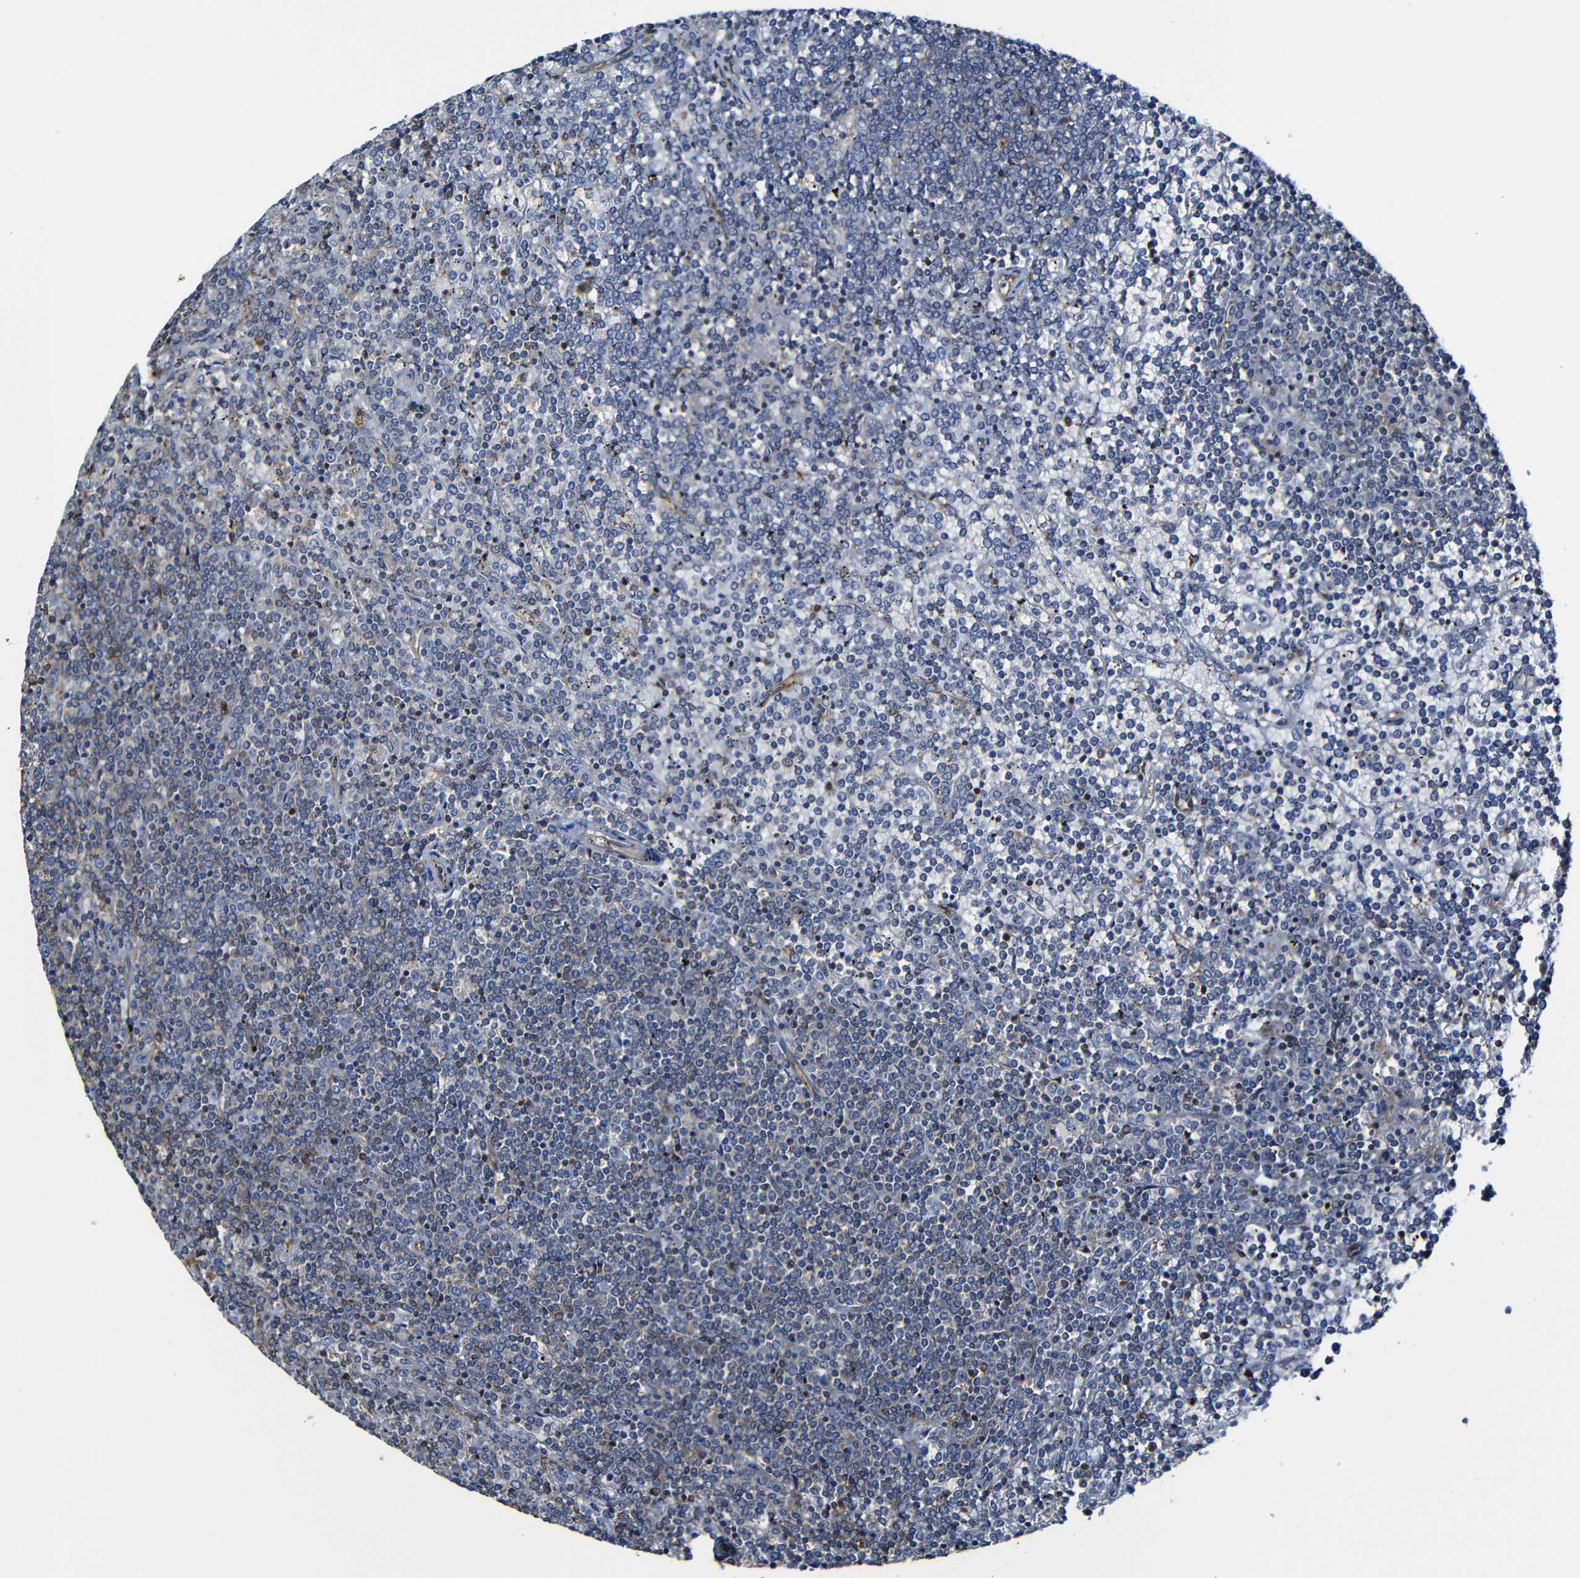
{"staining": {"intensity": "moderate", "quantity": "<25%", "location": "cytoplasmic/membranous"}, "tissue": "lymphoma", "cell_type": "Tumor cells", "image_type": "cancer", "snomed": [{"axis": "morphology", "description": "Malignant lymphoma, non-Hodgkin's type, Low grade"}, {"axis": "topography", "description": "Spleen"}], "caption": "About <25% of tumor cells in lymphoma exhibit moderate cytoplasmic/membranous protein positivity as visualized by brown immunohistochemical staining.", "gene": "MSN", "patient": {"sex": "female", "age": 19}}